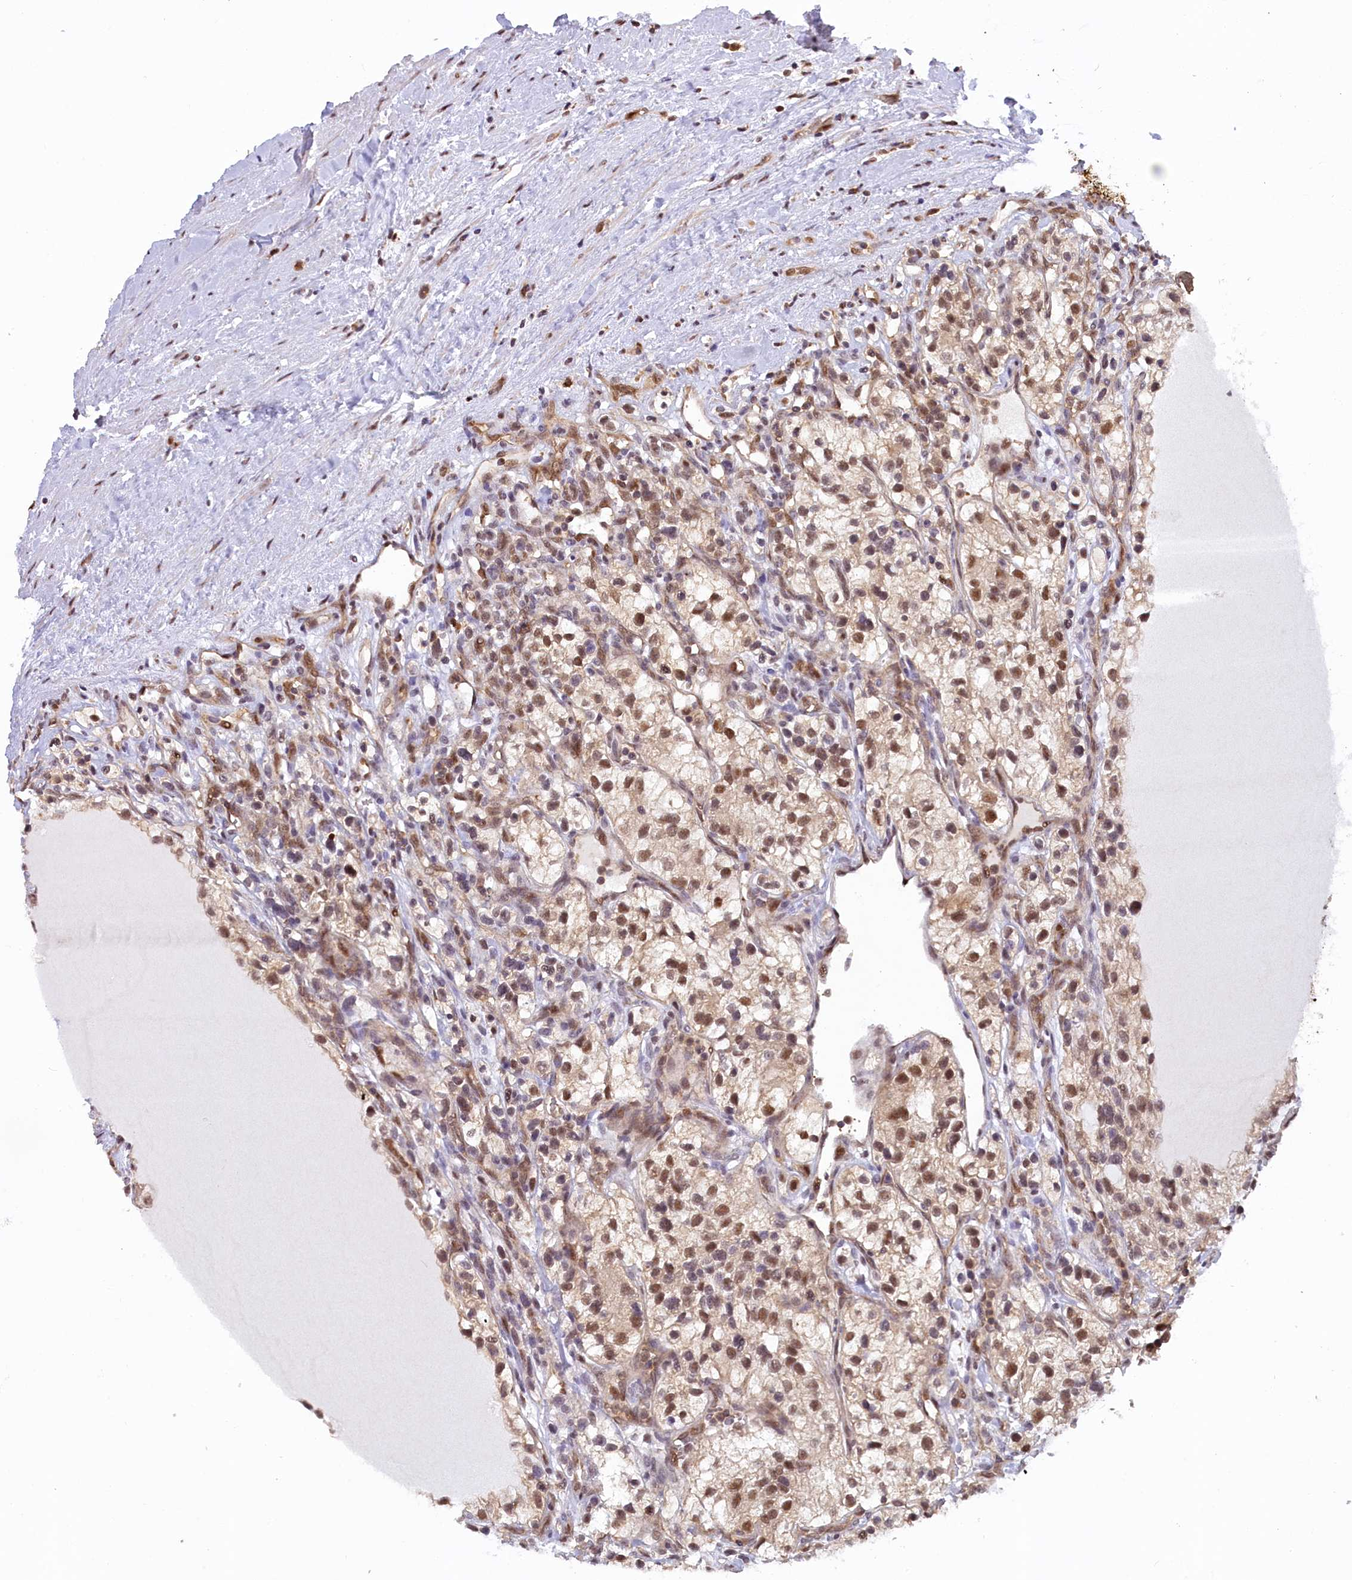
{"staining": {"intensity": "moderate", "quantity": ">75%", "location": "nuclear"}, "tissue": "renal cancer", "cell_type": "Tumor cells", "image_type": "cancer", "snomed": [{"axis": "morphology", "description": "Adenocarcinoma, NOS"}, {"axis": "topography", "description": "Kidney"}], "caption": "Immunohistochemical staining of human renal cancer (adenocarcinoma) demonstrates medium levels of moderate nuclear staining in about >75% of tumor cells.", "gene": "CARD8", "patient": {"sex": "female", "age": 57}}